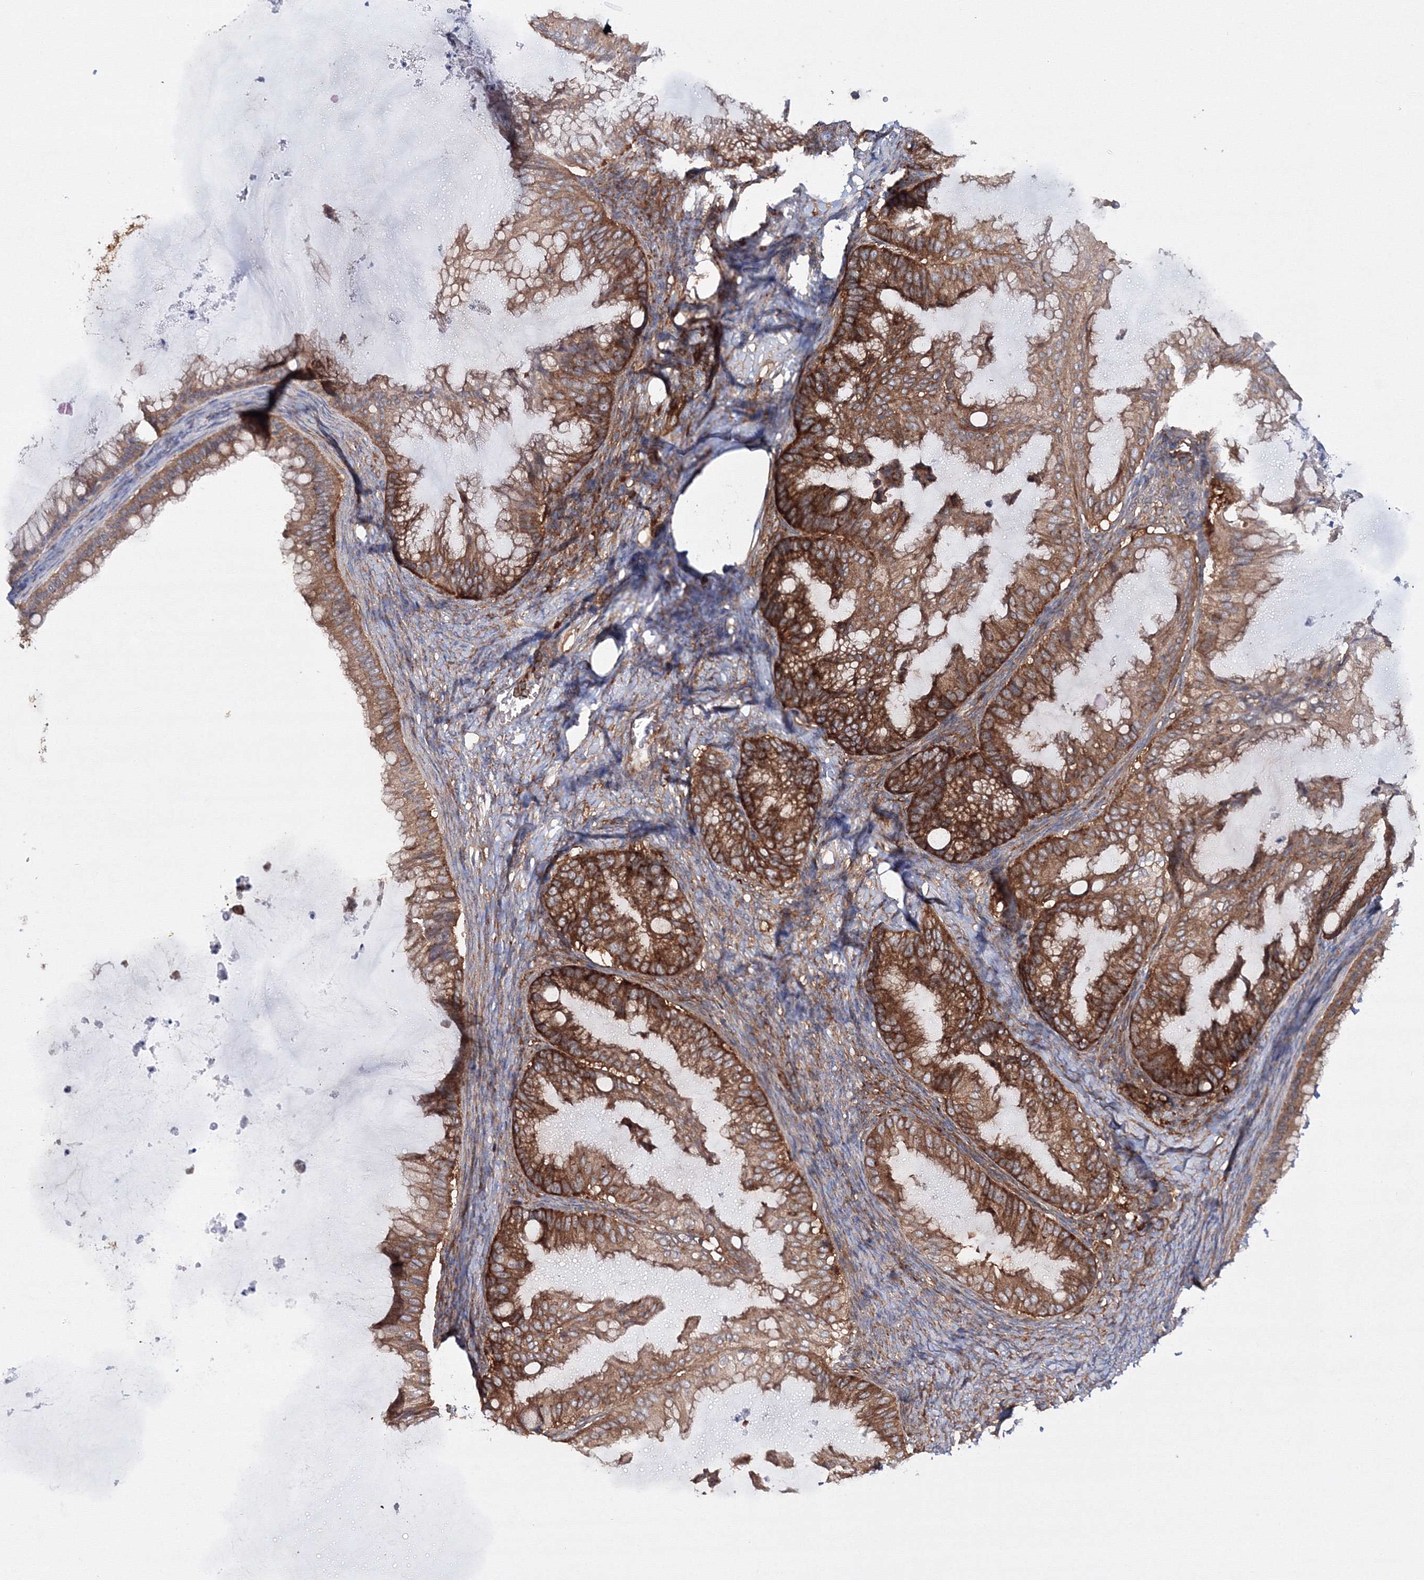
{"staining": {"intensity": "strong", "quantity": ">75%", "location": "cytoplasmic/membranous"}, "tissue": "ovarian cancer", "cell_type": "Tumor cells", "image_type": "cancer", "snomed": [{"axis": "morphology", "description": "Cystadenocarcinoma, mucinous, NOS"}, {"axis": "topography", "description": "Ovary"}], "caption": "IHC histopathology image of neoplastic tissue: human ovarian cancer (mucinous cystadenocarcinoma) stained using immunohistochemistry (IHC) demonstrates high levels of strong protein expression localized specifically in the cytoplasmic/membranous of tumor cells, appearing as a cytoplasmic/membranous brown color.", "gene": "HARS1", "patient": {"sex": "female", "age": 71}}